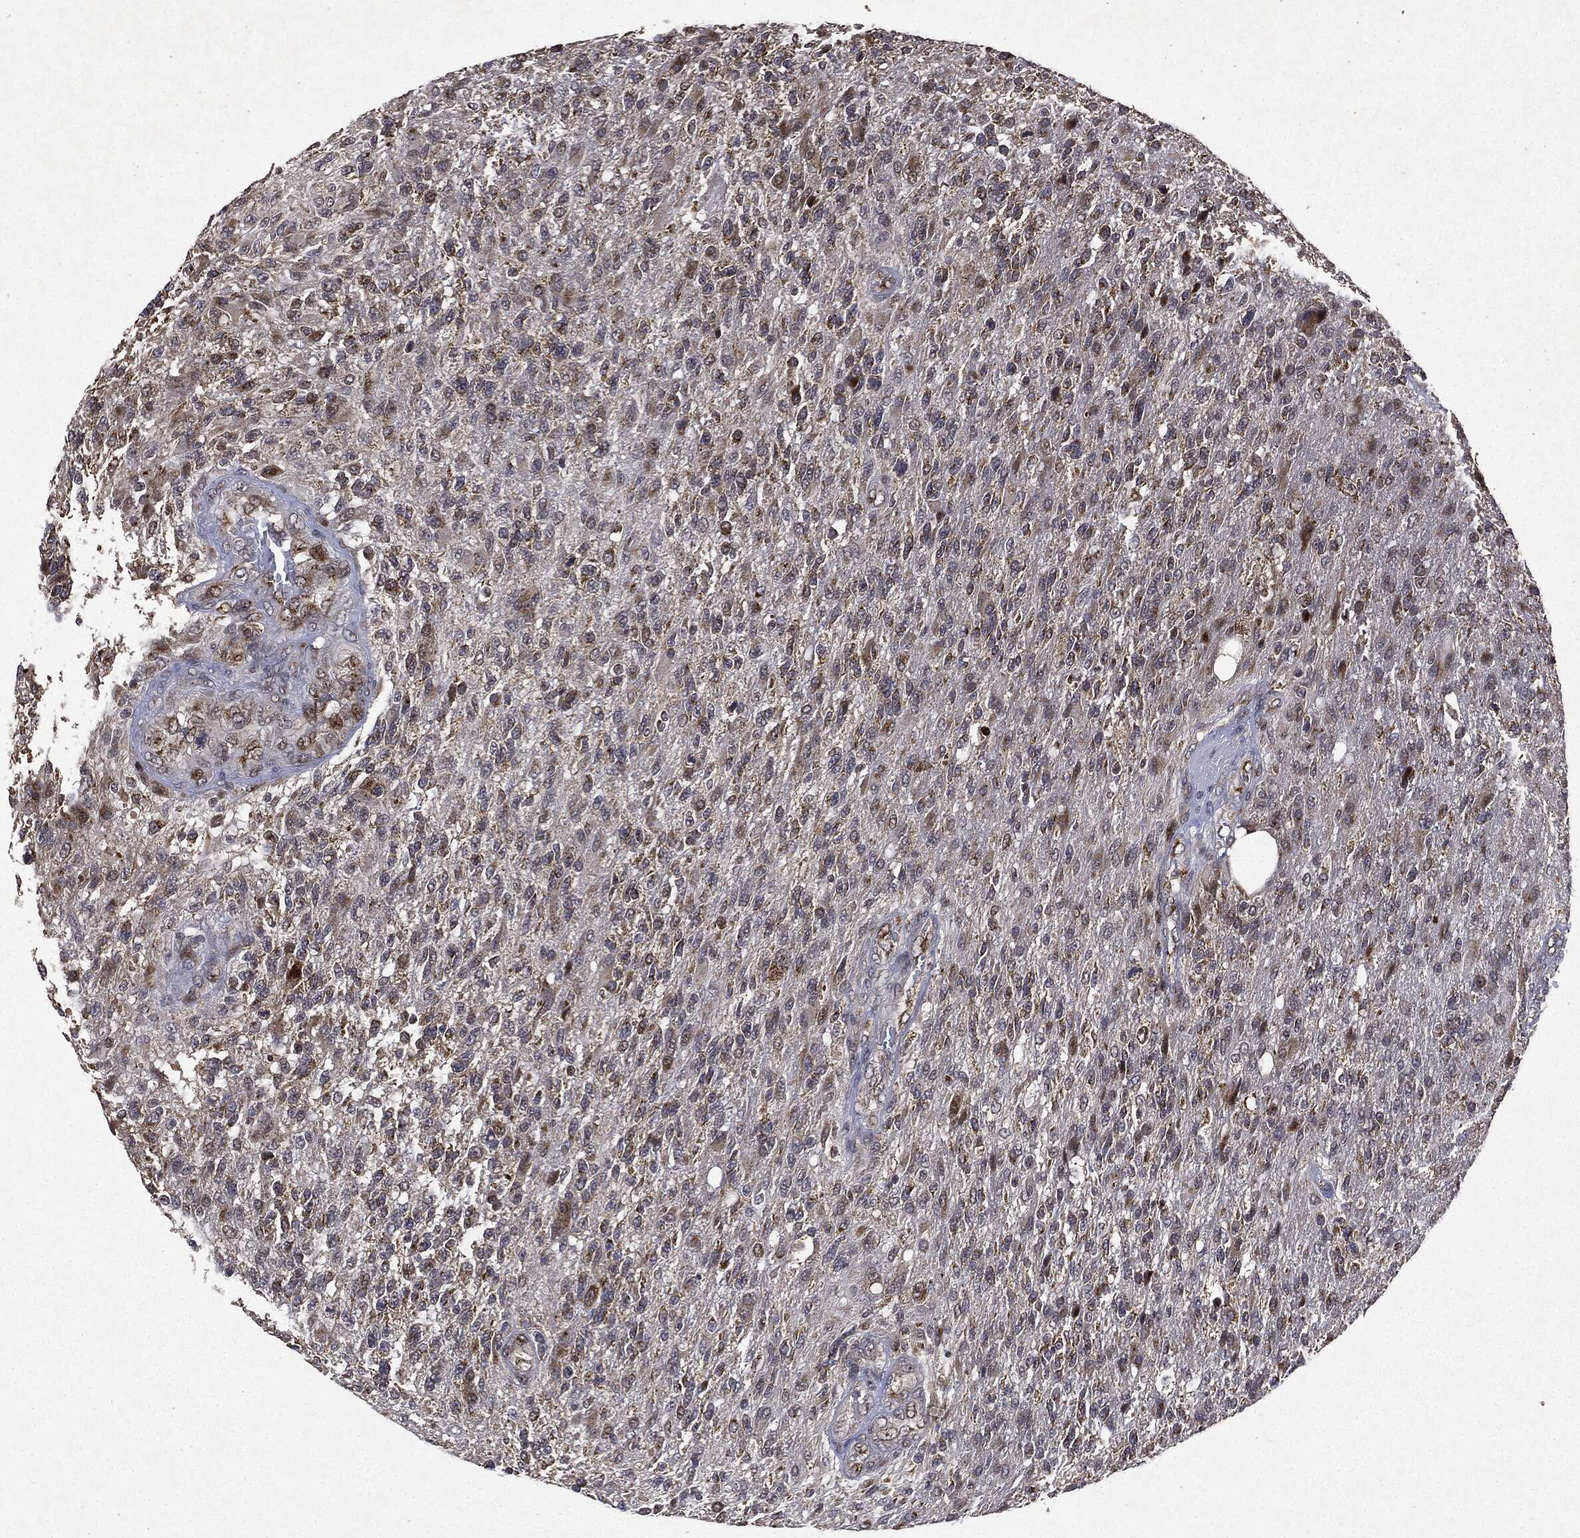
{"staining": {"intensity": "strong", "quantity": "25%-75%", "location": "cytoplasmic/membranous"}, "tissue": "glioma", "cell_type": "Tumor cells", "image_type": "cancer", "snomed": [{"axis": "morphology", "description": "Glioma, malignant, High grade"}, {"axis": "topography", "description": "Brain"}], "caption": "Strong cytoplasmic/membranous positivity is identified in about 25%-75% of tumor cells in glioma.", "gene": "PLPPR2", "patient": {"sex": "male", "age": 56}}